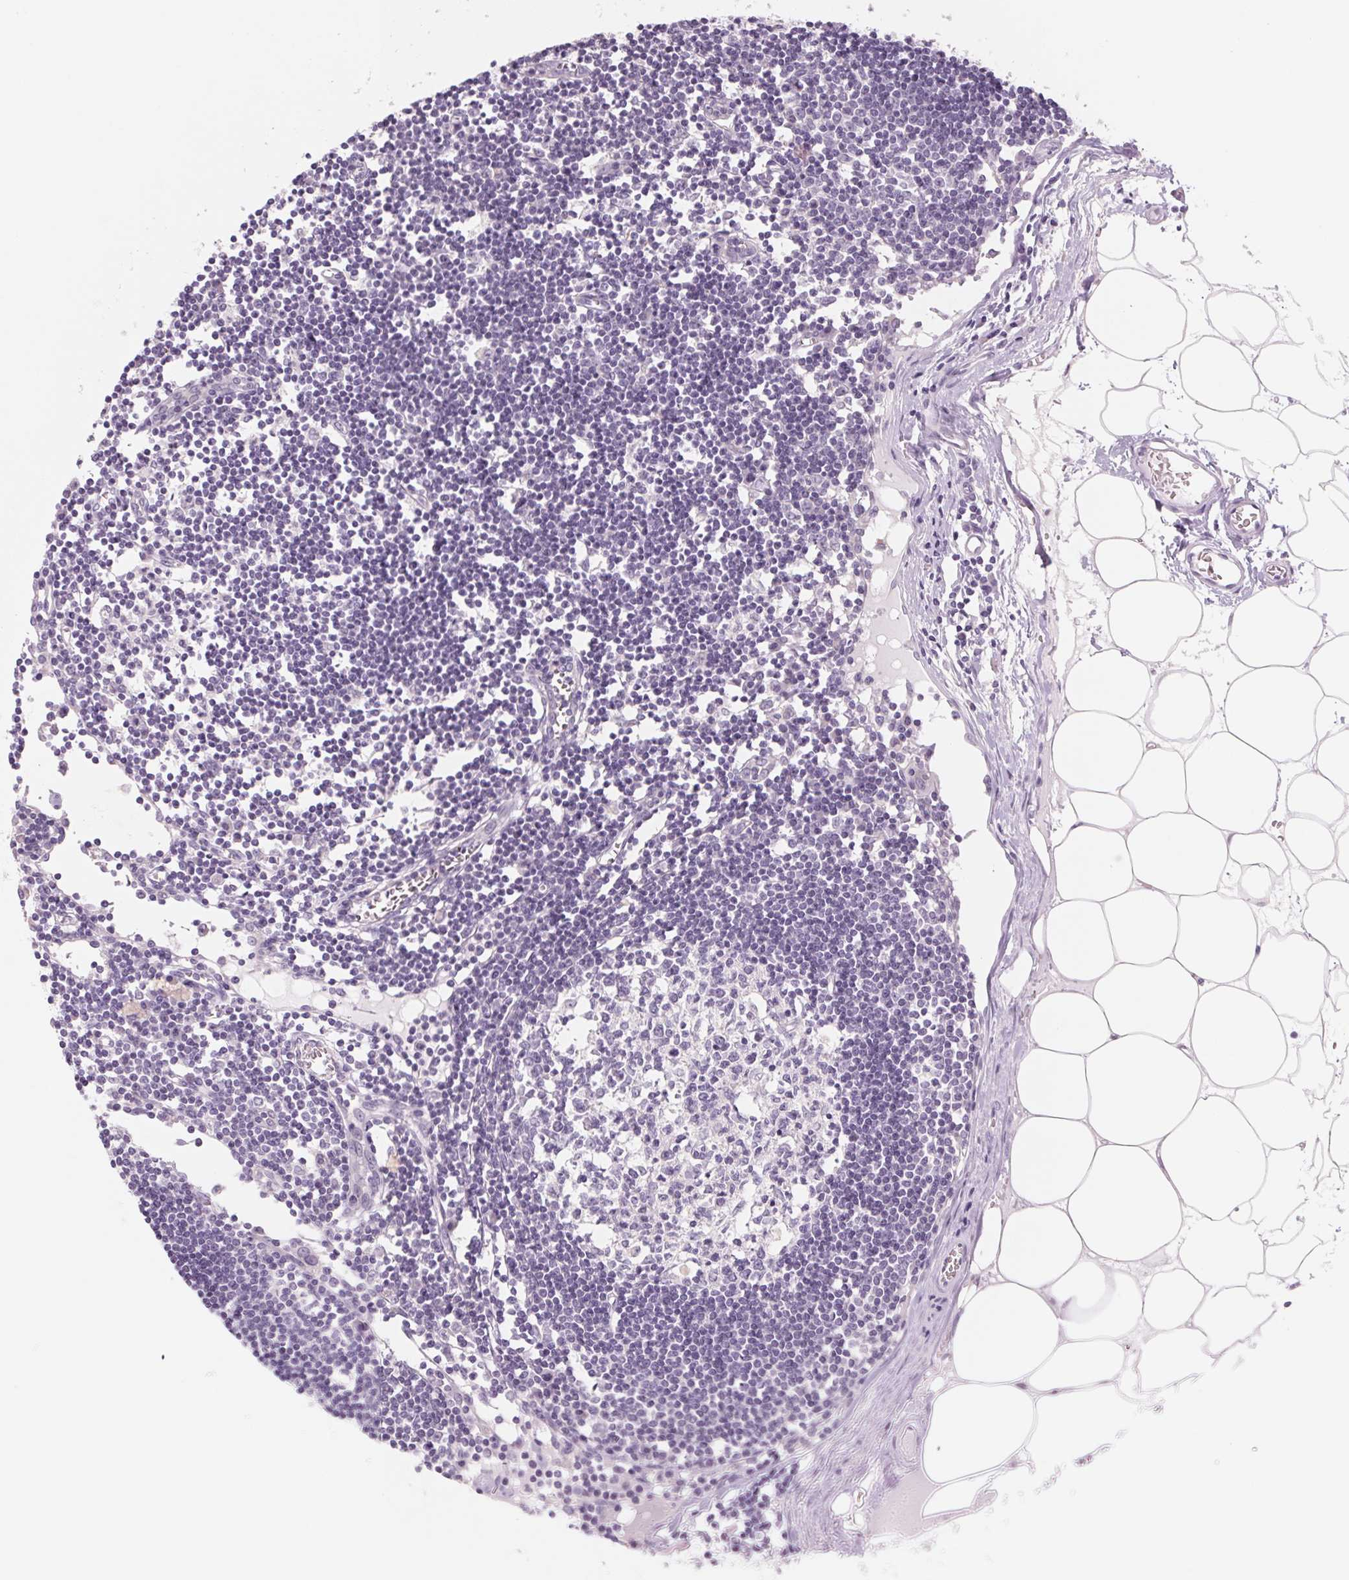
{"staining": {"intensity": "negative", "quantity": "none", "location": "none"}, "tissue": "lymph node", "cell_type": "Germinal center cells", "image_type": "normal", "snomed": [{"axis": "morphology", "description": "Normal tissue, NOS"}, {"axis": "topography", "description": "Lymph node"}], "caption": "This is a photomicrograph of immunohistochemistry (IHC) staining of normal lymph node, which shows no staining in germinal center cells.", "gene": "POU1F1", "patient": {"sex": "female", "age": 65}}